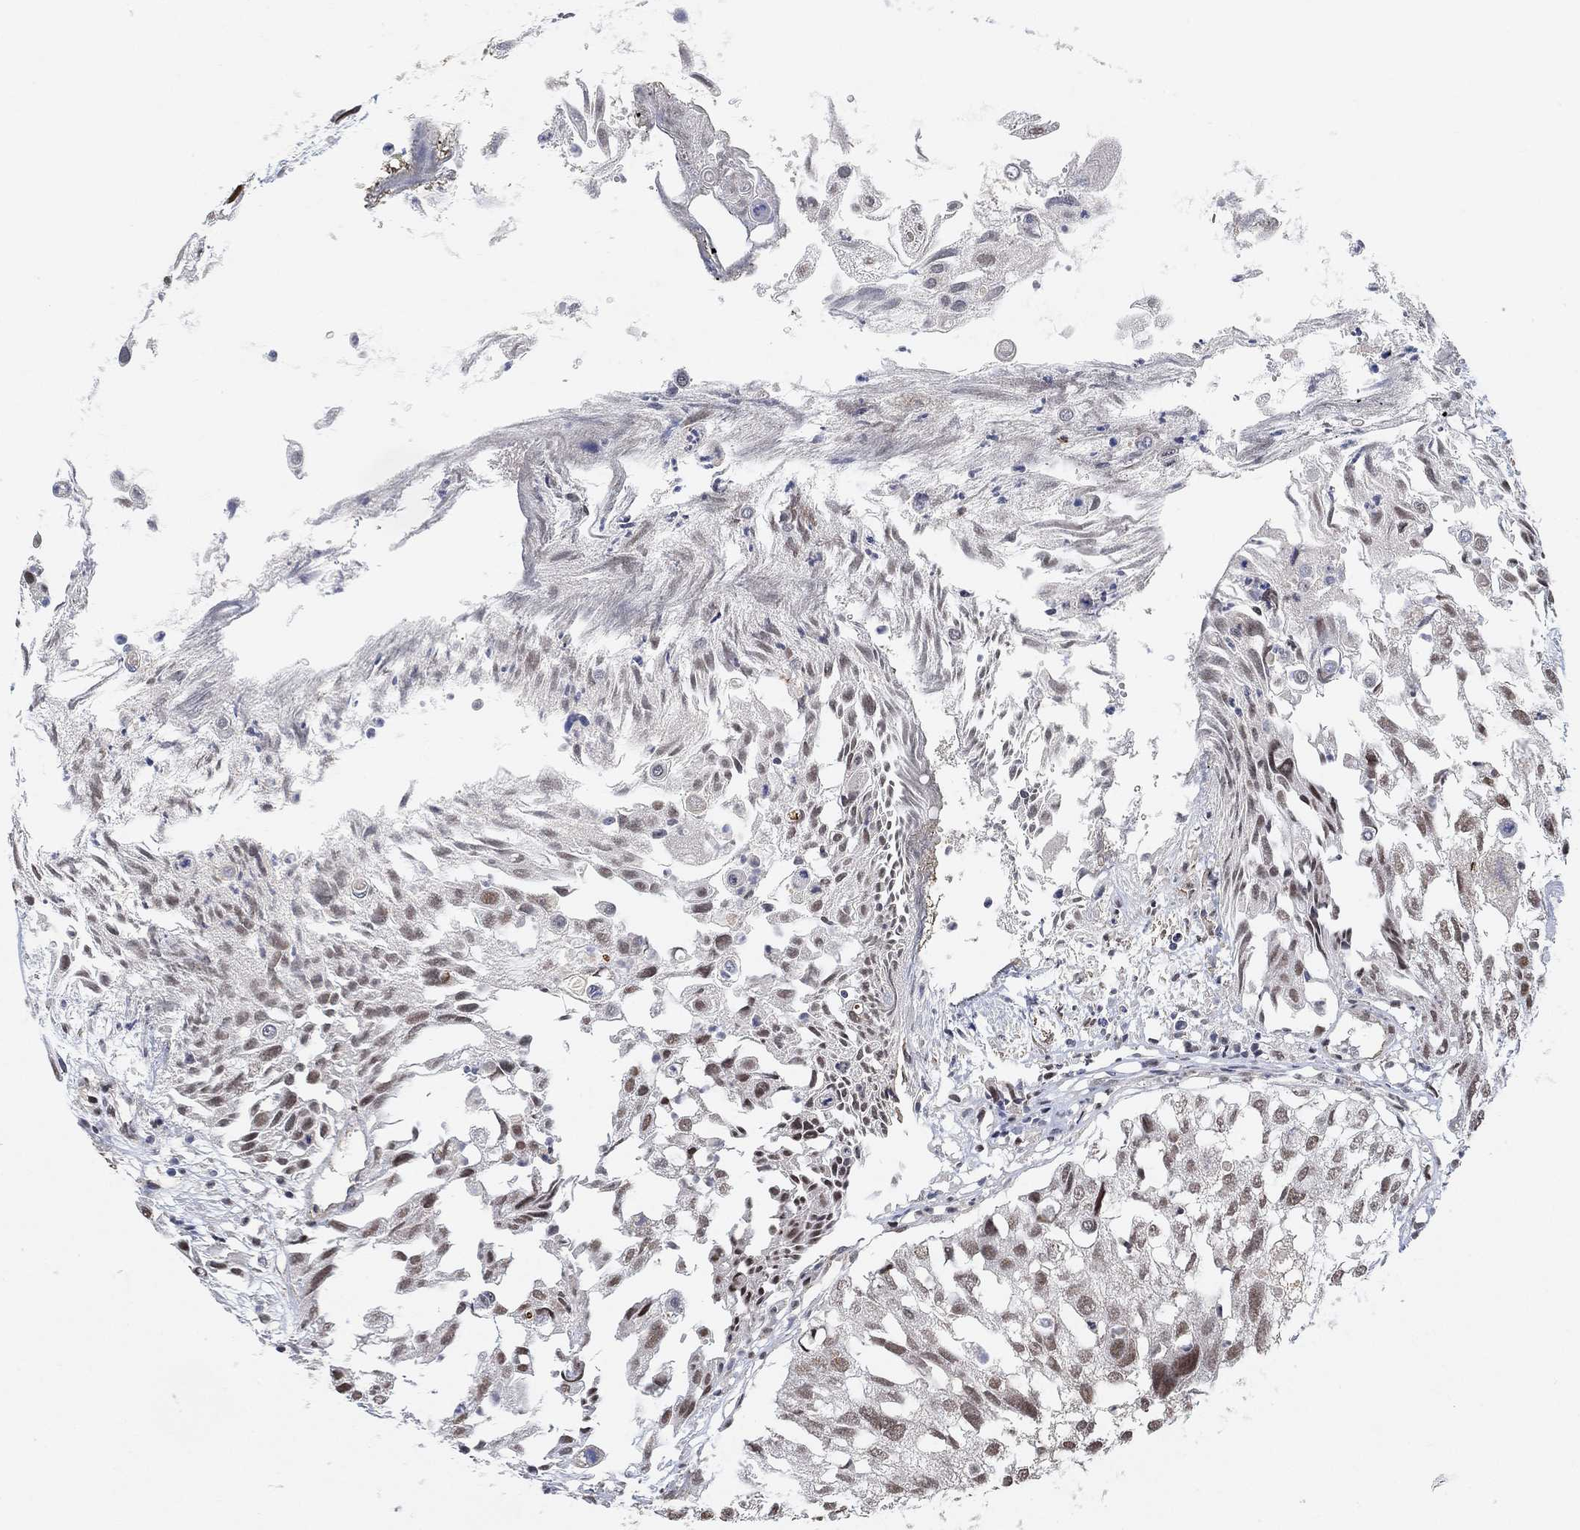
{"staining": {"intensity": "moderate", "quantity": ">75%", "location": "nuclear"}, "tissue": "urothelial cancer", "cell_type": "Tumor cells", "image_type": "cancer", "snomed": [{"axis": "morphology", "description": "Urothelial carcinoma, High grade"}, {"axis": "topography", "description": "Urinary bladder"}], "caption": "A histopathology image of human urothelial cancer stained for a protein shows moderate nuclear brown staining in tumor cells.", "gene": "THAP8", "patient": {"sex": "female", "age": 79}}